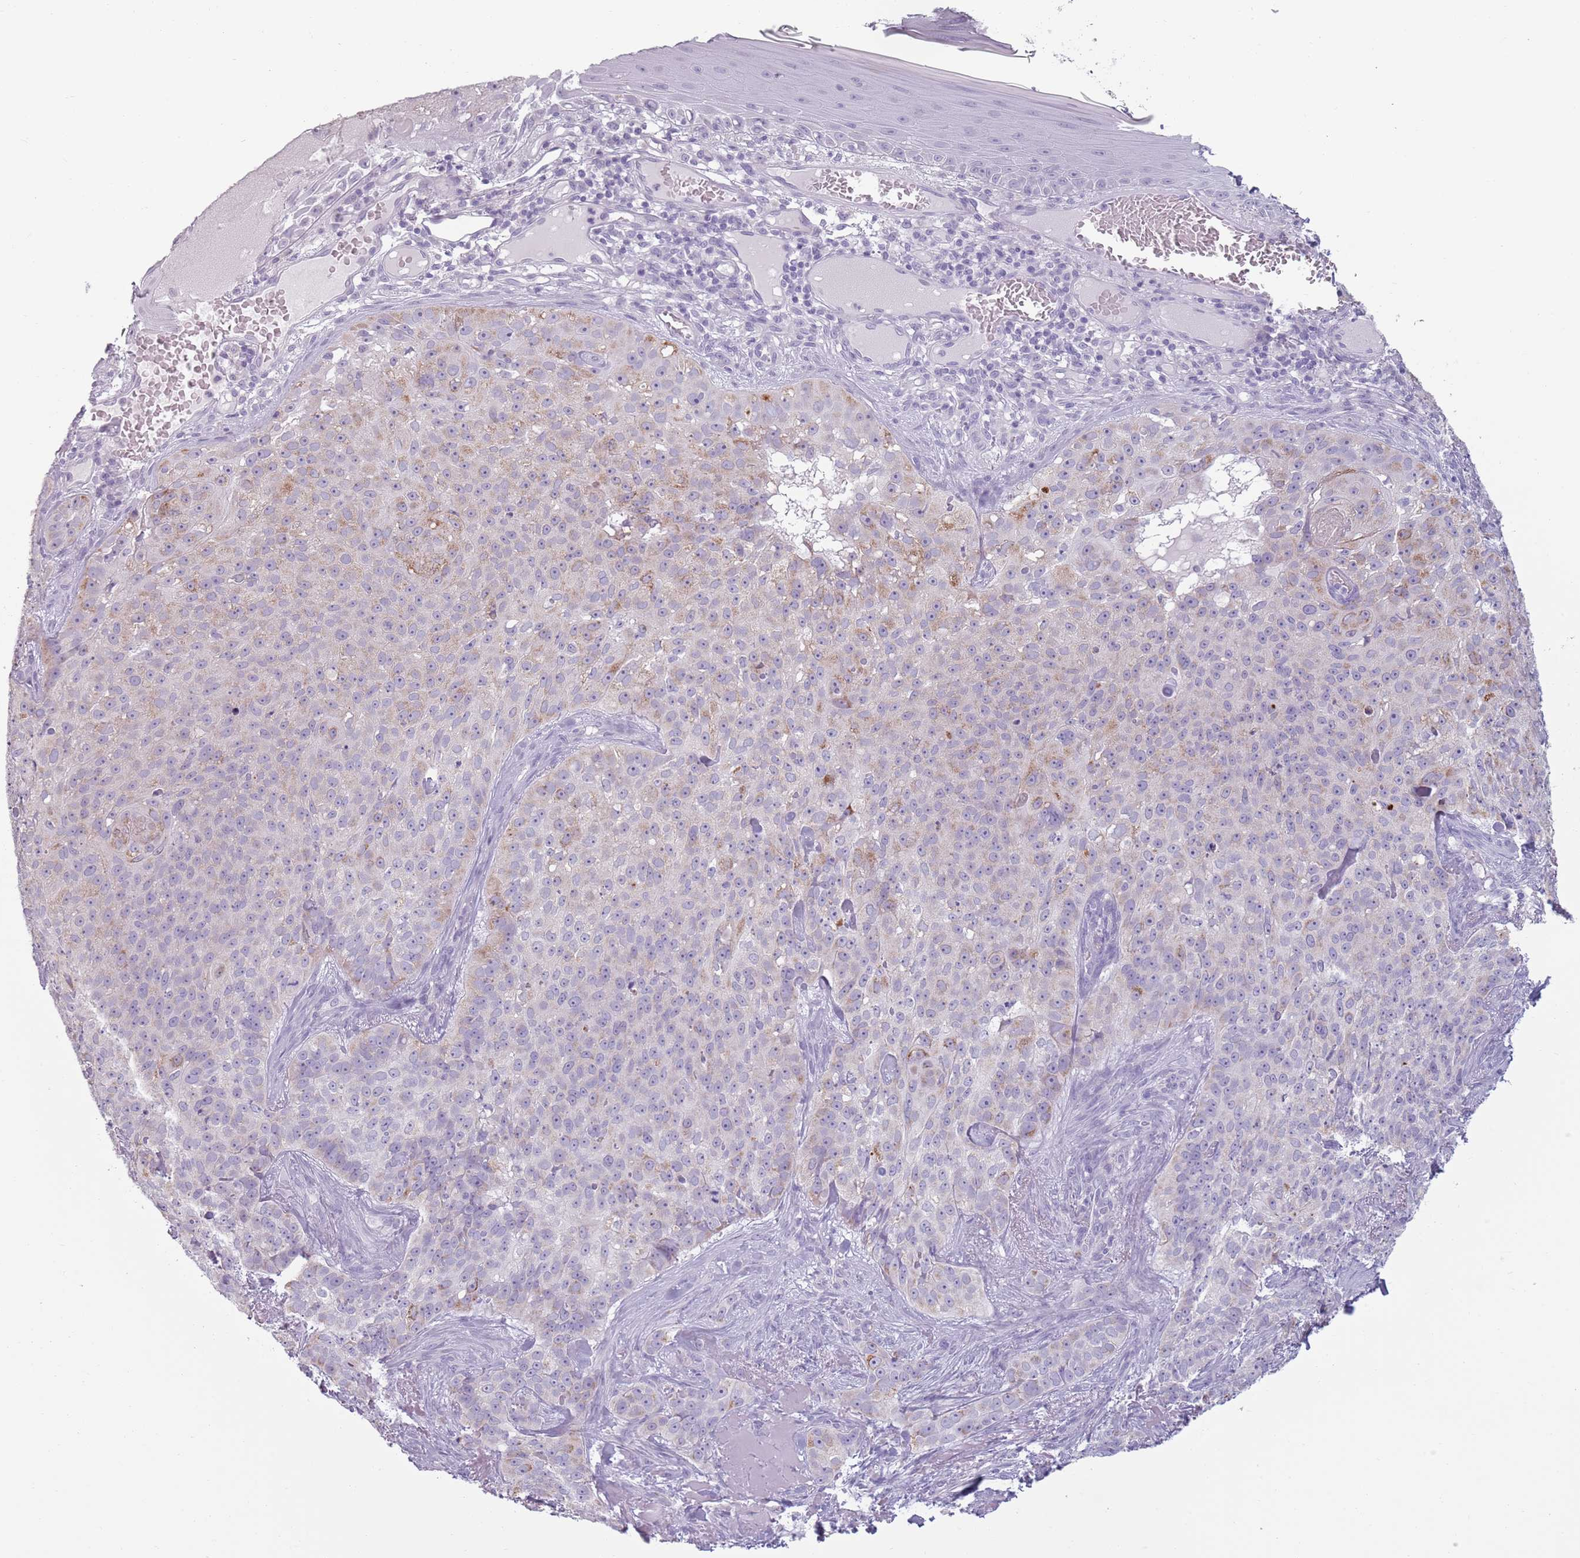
{"staining": {"intensity": "weak", "quantity": "<25%", "location": "cytoplasmic/membranous"}, "tissue": "skin cancer", "cell_type": "Tumor cells", "image_type": "cancer", "snomed": [{"axis": "morphology", "description": "Basal cell carcinoma"}, {"axis": "topography", "description": "Skin"}], "caption": "Basal cell carcinoma (skin) stained for a protein using immunohistochemistry (IHC) exhibits no staining tumor cells.", "gene": "MEGF8", "patient": {"sex": "female", "age": 92}}